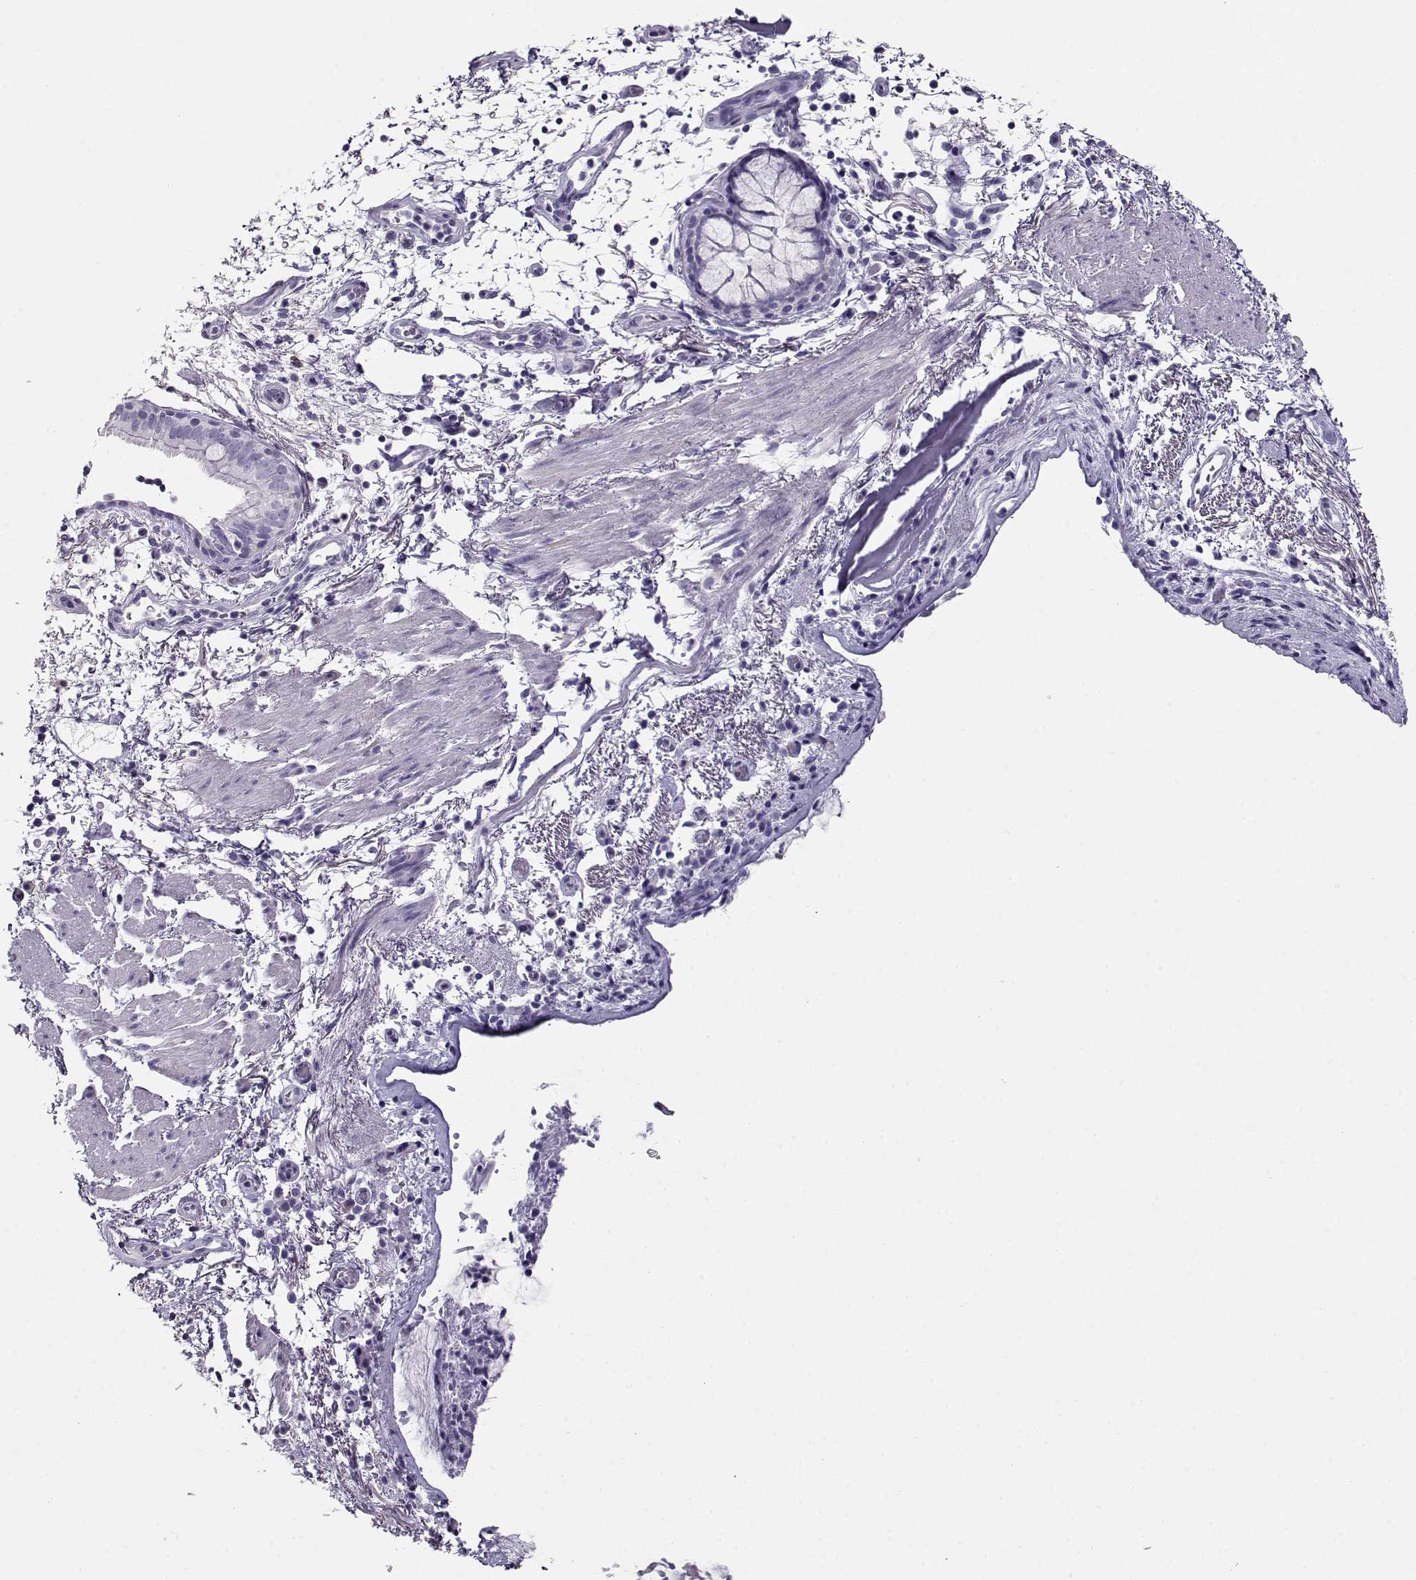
{"staining": {"intensity": "negative", "quantity": "none", "location": "none"}, "tissue": "bronchus", "cell_type": "Respiratory epithelial cells", "image_type": "normal", "snomed": [{"axis": "morphology", "description": "Normal tissue, NOS"}, {"axis": "topography", "description": "Bronchus"}], "caption": "Bronchus stained for a protein using immunohistochemistry (IHC) reveals no positivity respiratory epithelial cells.", "gene": "CRX", "patient": {"sex": "female", "age": 64}}